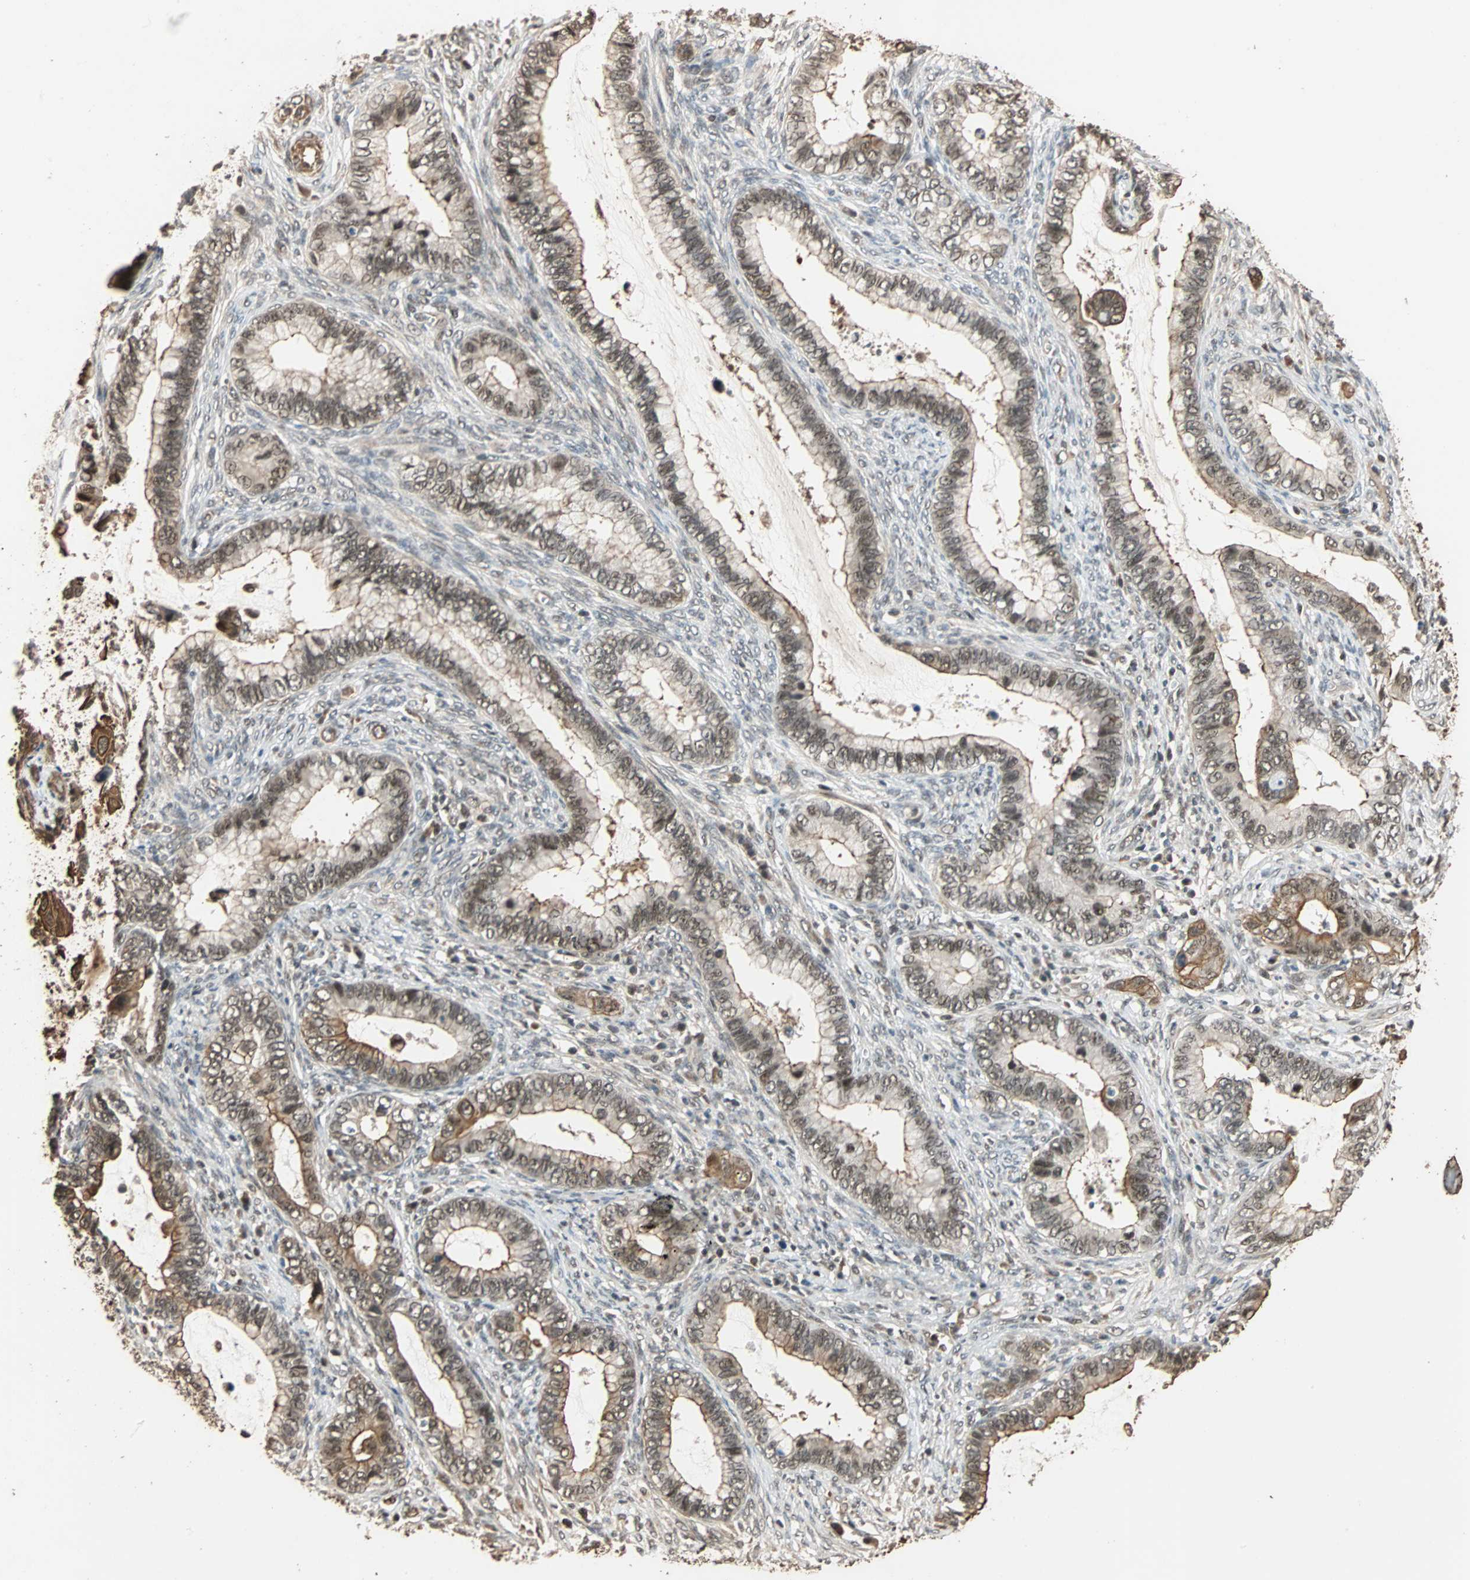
{"staining": {"intensity": "moderate", "quantity": ">75%", "location": "cytoplasmic/membranous,nuclear"}, "tissue": "cervical cancer", "cell_type": "Tumor cells", "image_type": "cancer", "snomed": [{"axis": "morphology", "description": "Adenocarcinoma, NOS"}, {"axis": "topography", "description": "Cervix"}], "caption": "Tumor cells demonstrate moderate cytoplasmic/membranous and nuclear expression in approximately >75% of cells in cervical cancer.", "gene": "CDC5L", "patient": {"sex": "female", "age": 44}}